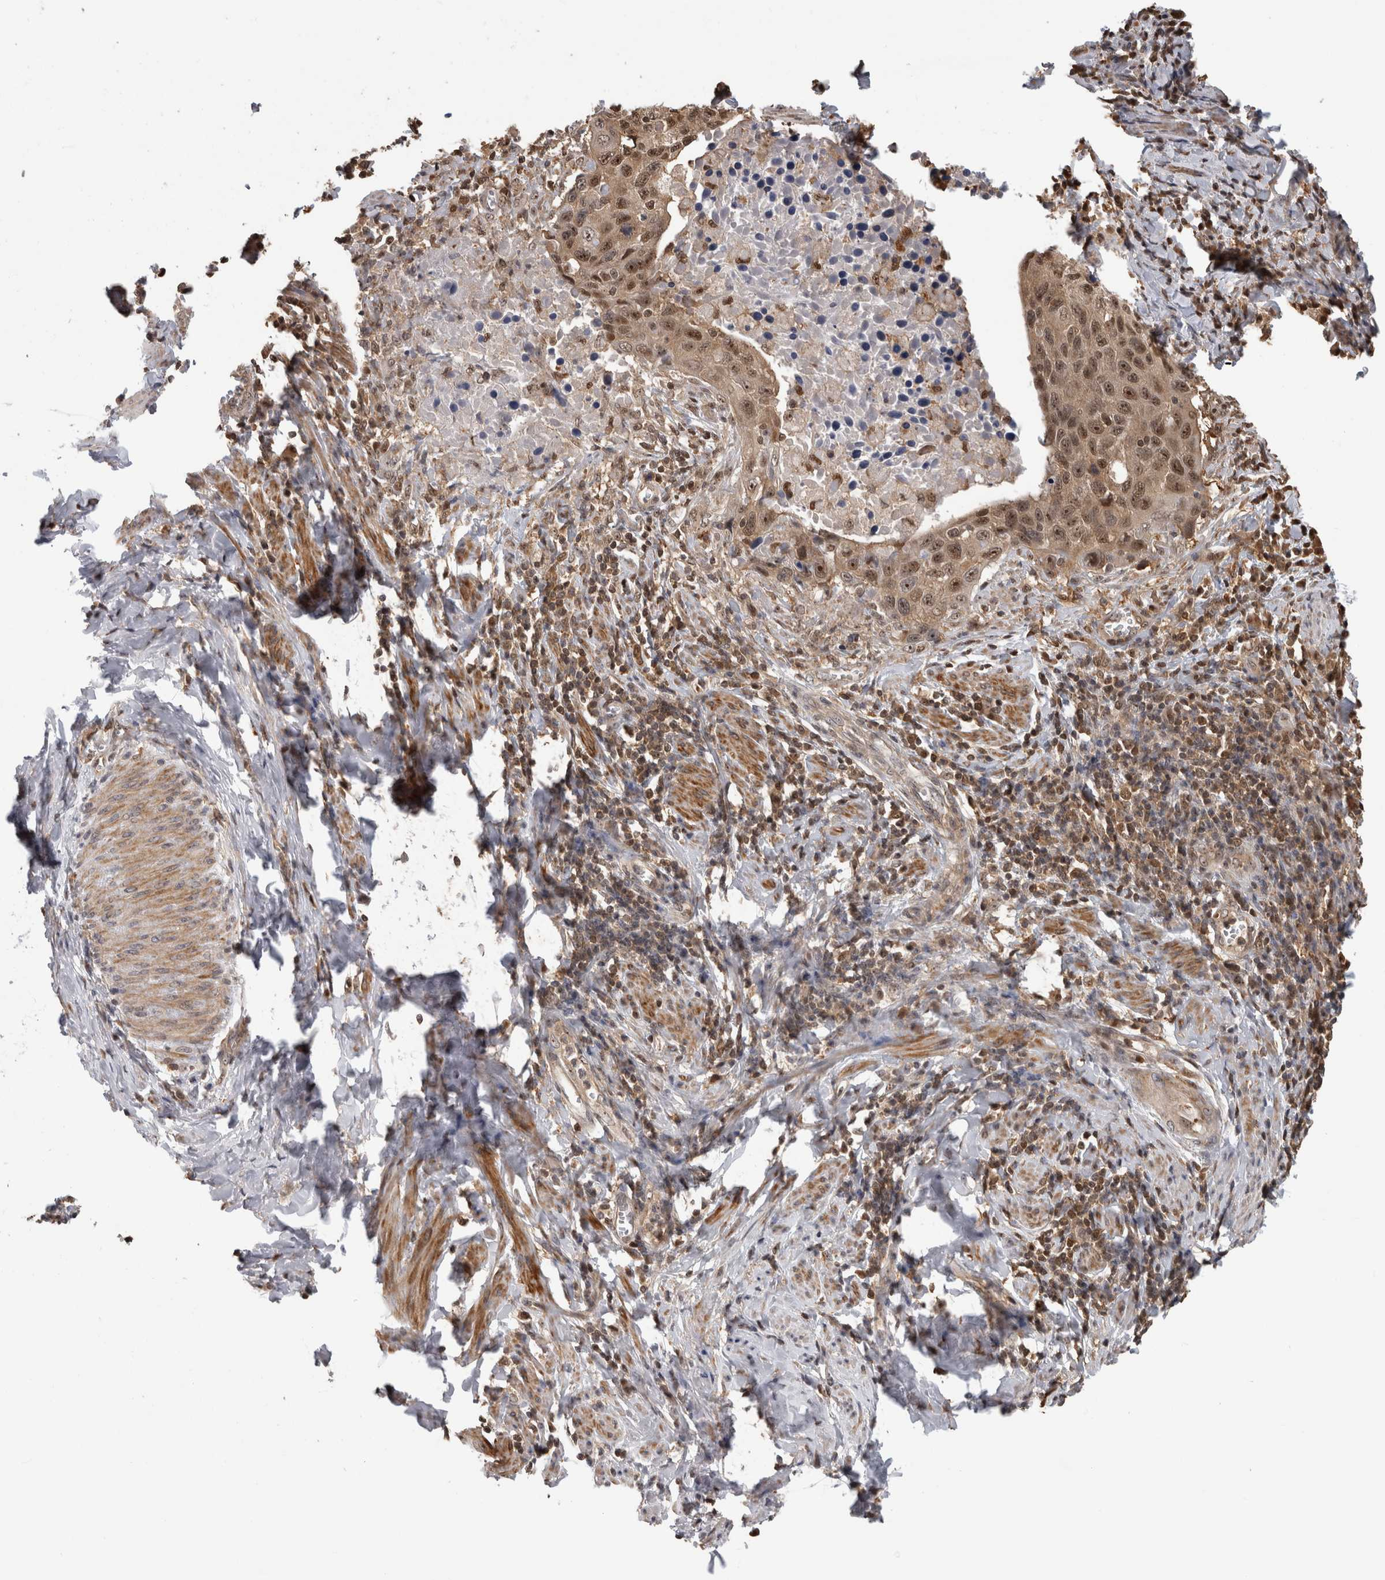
{"staining": {"intensity": "moderate", "quantity": "<25%", "location": "nuclear"}, "tissue": "cervical cancer", "cell_type": "Tumor cells", "image_type": "cancer", "snomed": [{"axis": "morphology", "description": "Squamous cell carcinoma, NOS"}, {"axis": "topography", "description": "Cervix"}], "caption": "Immunohistochemical staining of human cervical cancer exhibits low levels of moderate nuclear protein expression in approximately <25% of tumor cells.", "gene": "TDRD7", "patient": {"sex": "female", "age": 53}}